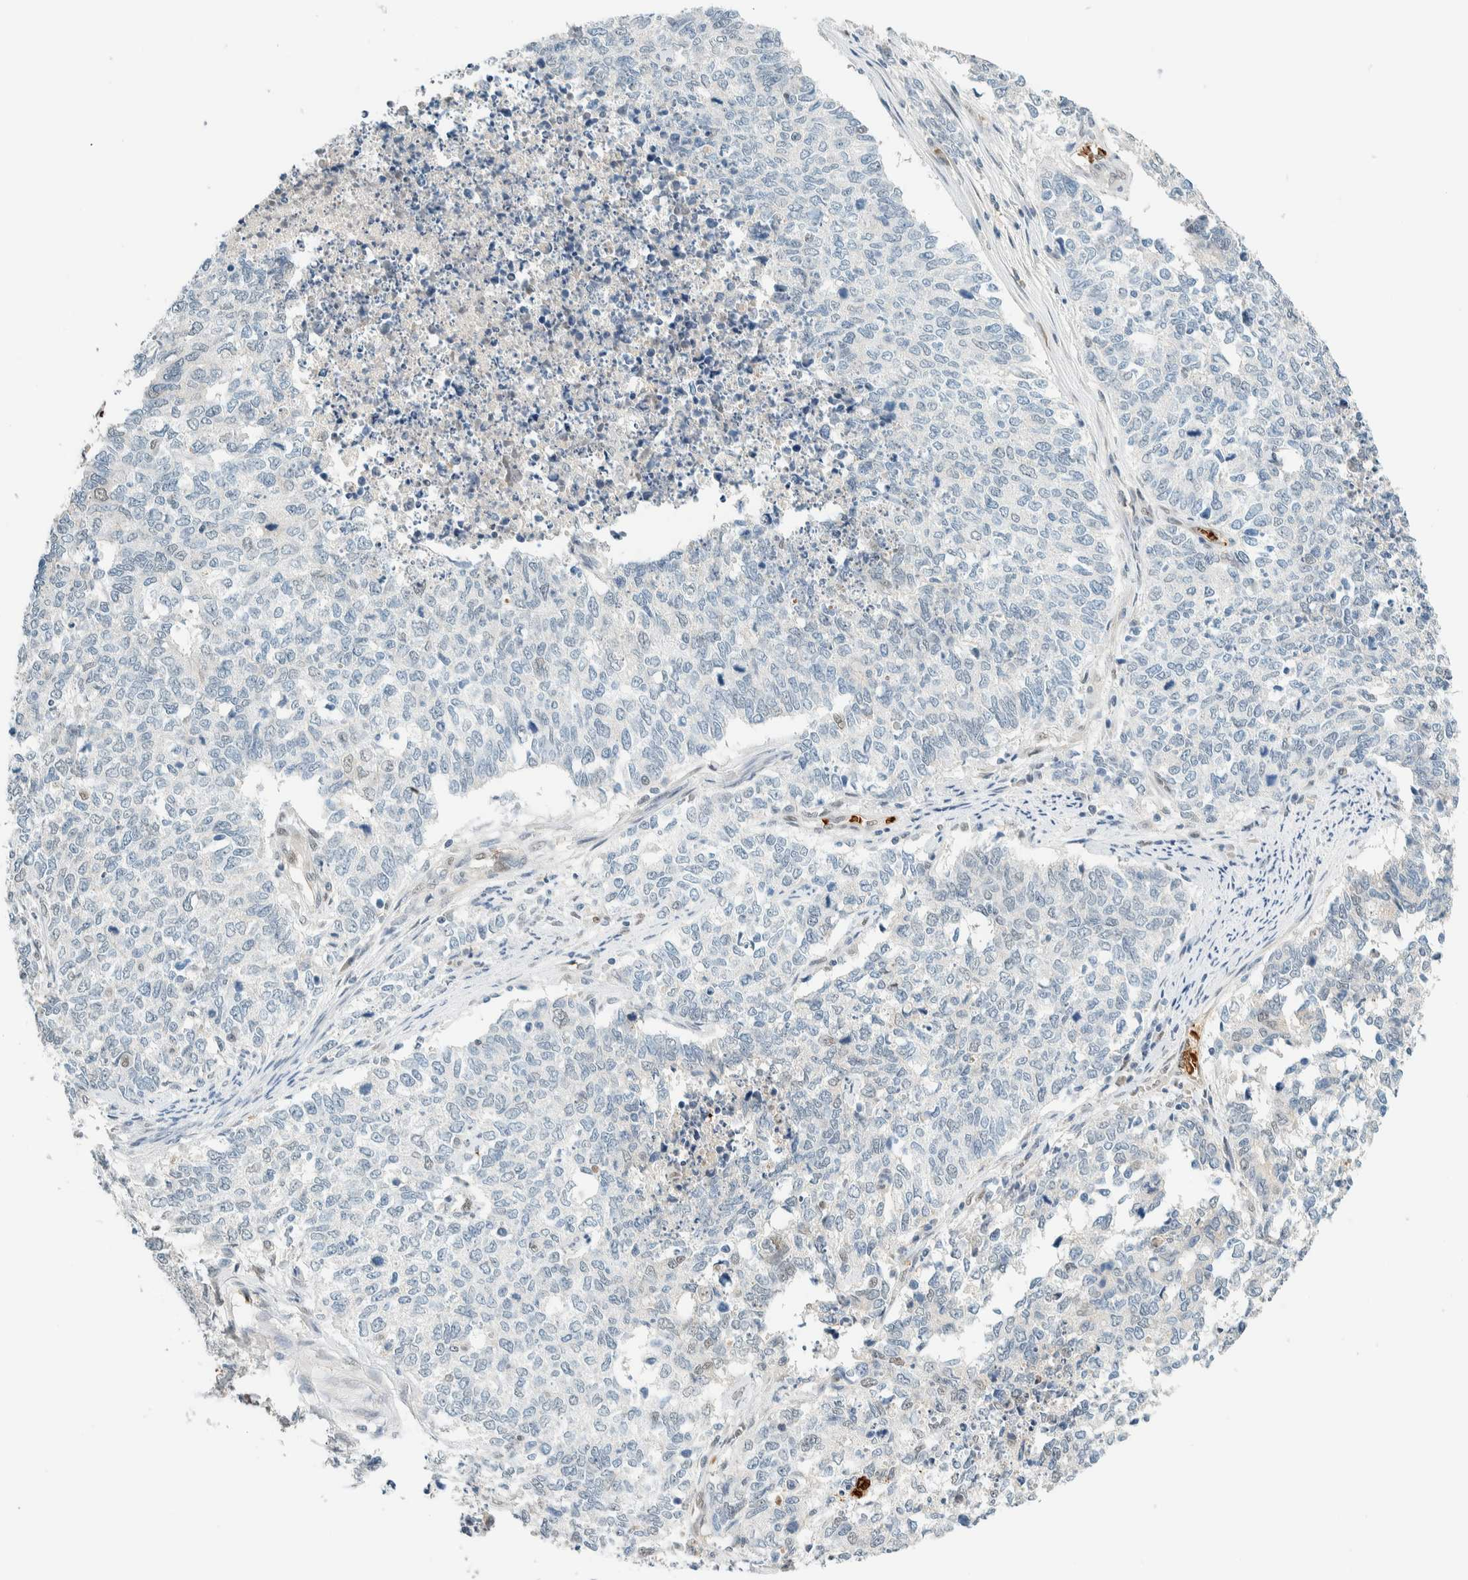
{"staining": {"intensity": "negative", "quantity": "none", "location": "none"}, "tissue": "cervical cancer", "cell_type": "Tumor cells", "image_type": "cancer", "snomed": [{"axis": "morphology", "description": "Squamous cell carcinoma, NOS"}, {"axis": "topography", "description": "Cervix"}], "caption": "An immunohistochemistry (IHC) photomicrograph of squamous cell carcinoma (cervical) is shown. There is no staining in tumor cells of squamous cell carcinoma (cervical).", "gene": "TSTD2", "patient": {"sex": "female", "age": 63}}